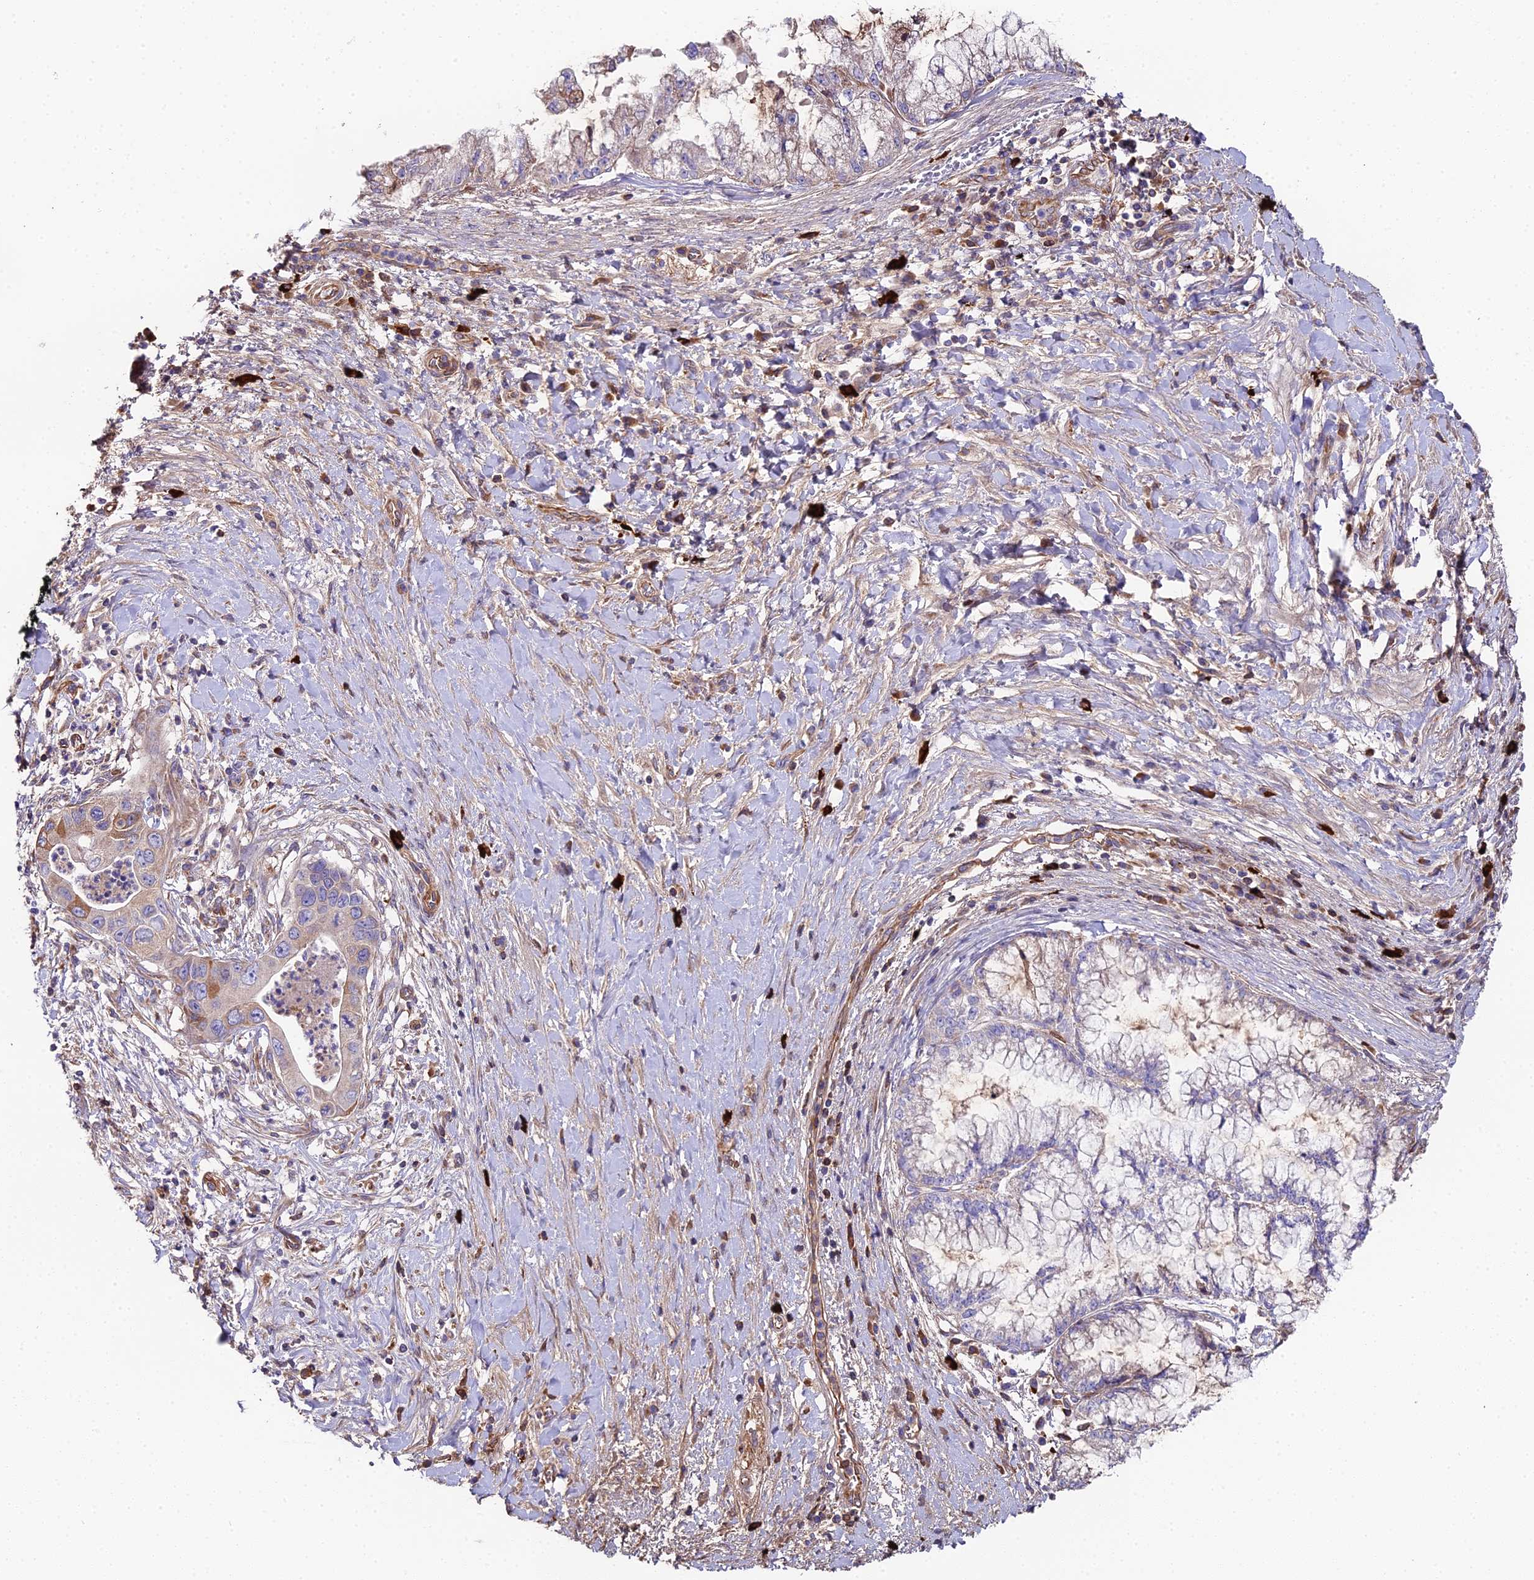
{"staining": {"intensity": "weak", "quantity": "<25%", "location": "cytoplasmic/membranous"}, "tissue": "pancreatic cancer", "cell_type": "Tumor cells", "image_type": "cancer", "snomed": [{"axis": "morphology", "description": "Adenocarcinoma, NOS"}, {"axis": "topography", "description": "Pancreas"}], "caption": "Adenocarcinoma (pancreatic) stained for a protein using immunohistochemistry (IHC) reveals no expression tumor cells.", "gene": "BEX4", "patient": {"sex": "male", "age": 73}}